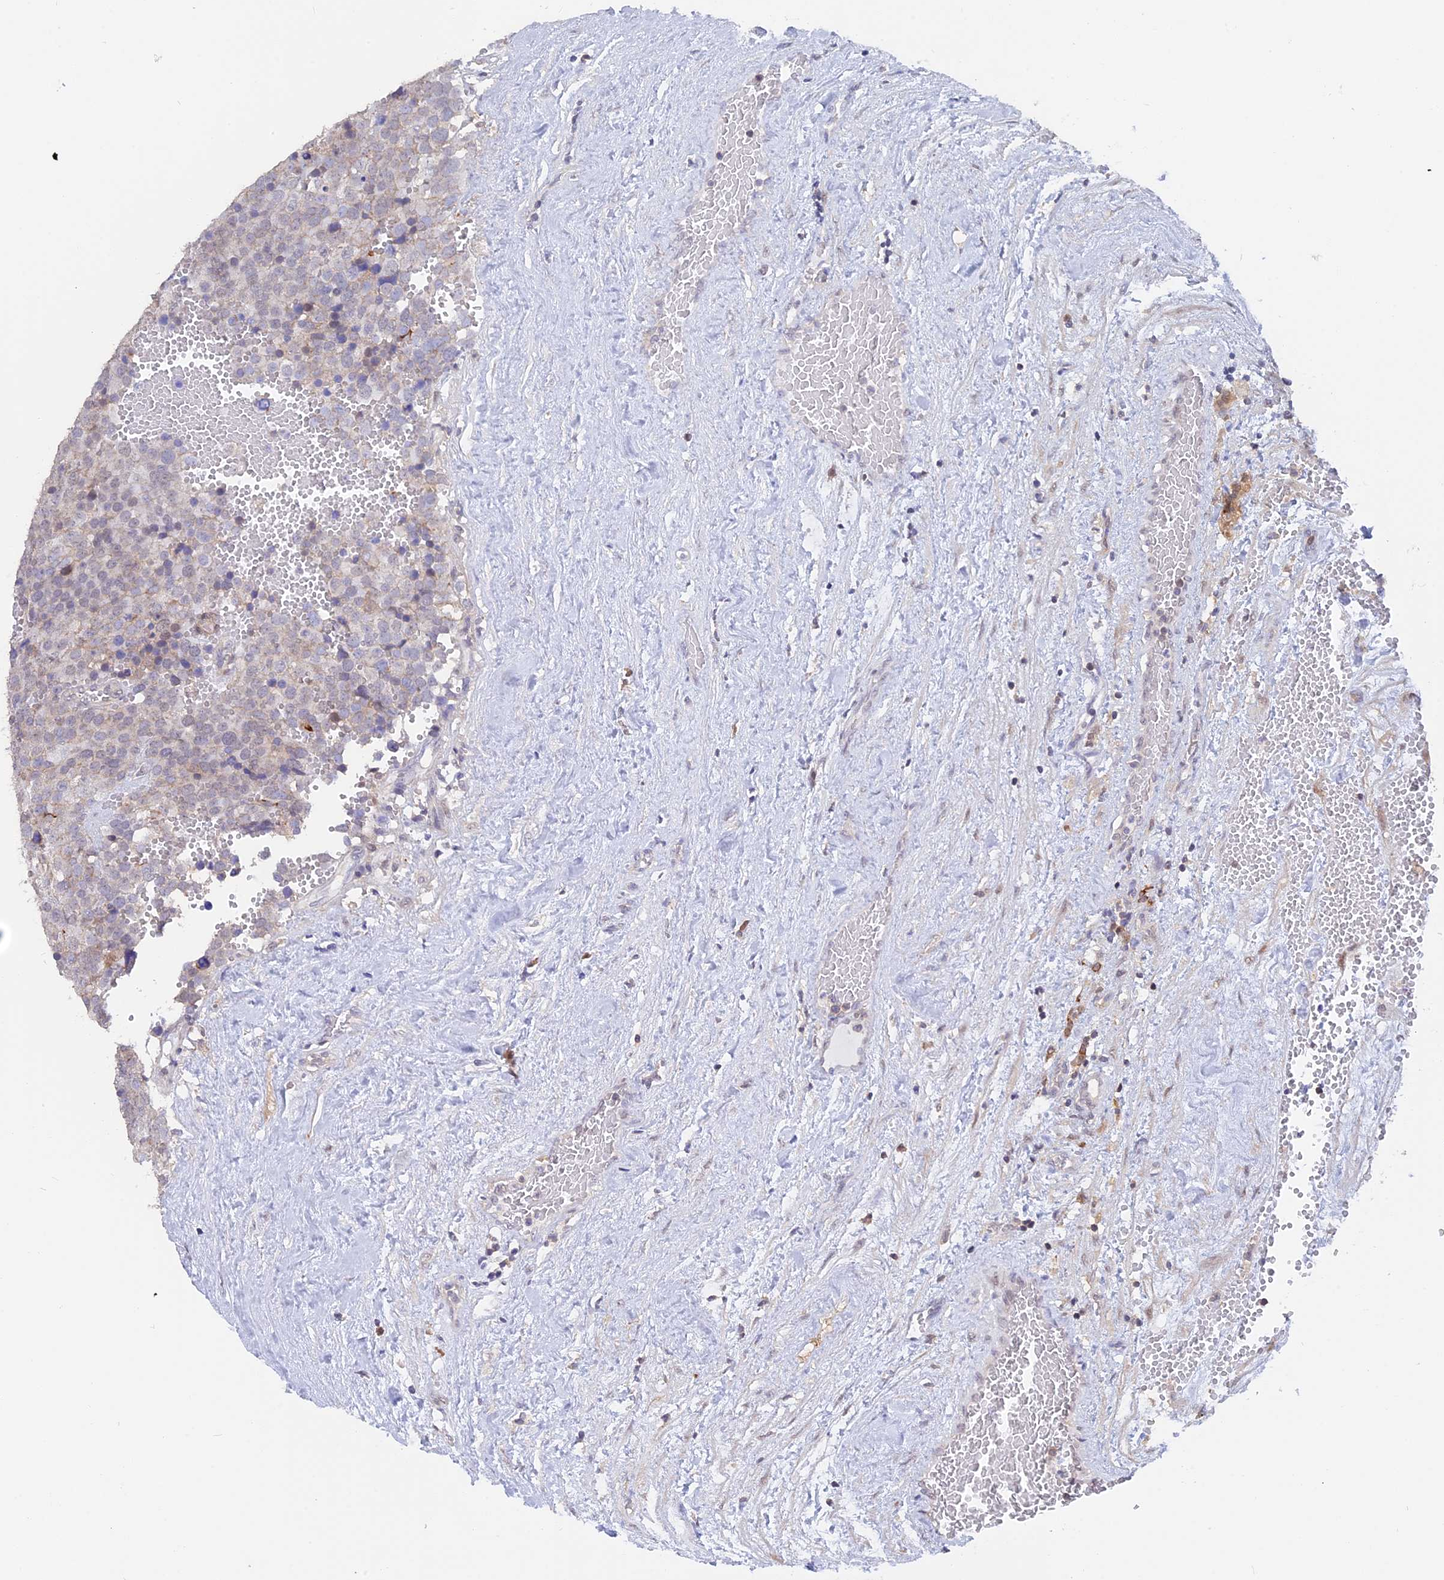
{"staining": {"intensity": "negative", "quantity": "none", "location": "none"}, "tissue": "testis cancer", "cell_type": "Tumor cells", "image_type": "cancer", "snomed": [{"axis": "morphology", "description": "Seminoma, NOS"}, {"axis": "topography", "description": "Testis"}], "caption": "Testis cancer was stained to show a protein in brown. There is no significant positivity in tumor cells.", "gene": "STUB1", "patient": {"sex": "male", "age": 71}}